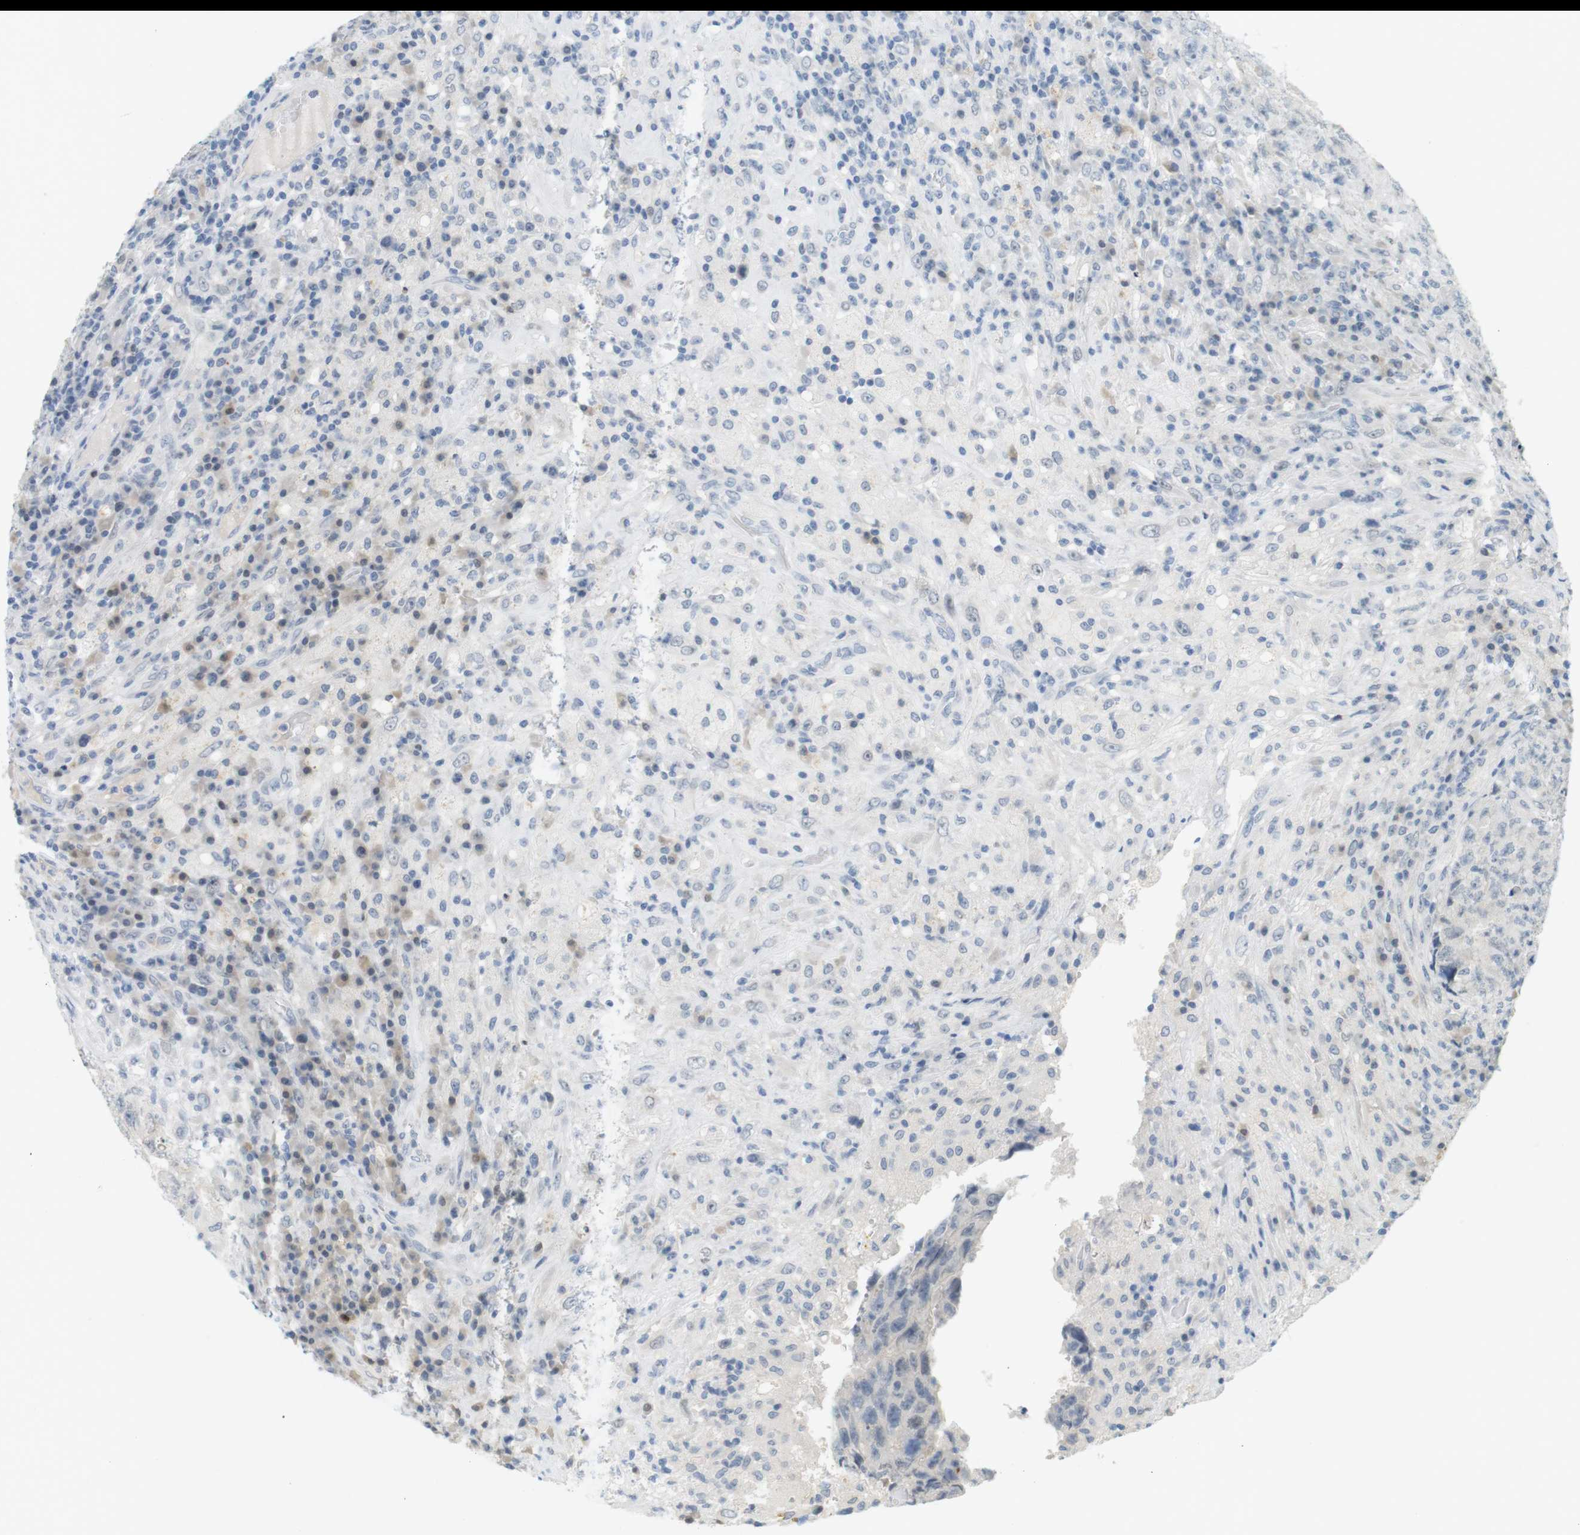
{"staining": {"intensity": "negative", "quantity": "none", "location": "none"}, "tissue": "testis cancer", "cell_type": "Tumor cells", "image_type": "cancer", "snomed": [{"axis": "morphology", "description": "Necrosis, NOS"}, {"axis": "morphology", "description": "Carcinoma, Embryonal, NOS"}, {"axis": "topography", "description": "Testis"}], "caption": "The image exhibits no significant expression in tumor cells of testis cancer.", "gene": "CREB3L2", "patient": {"sex": "male", "age": 19}}